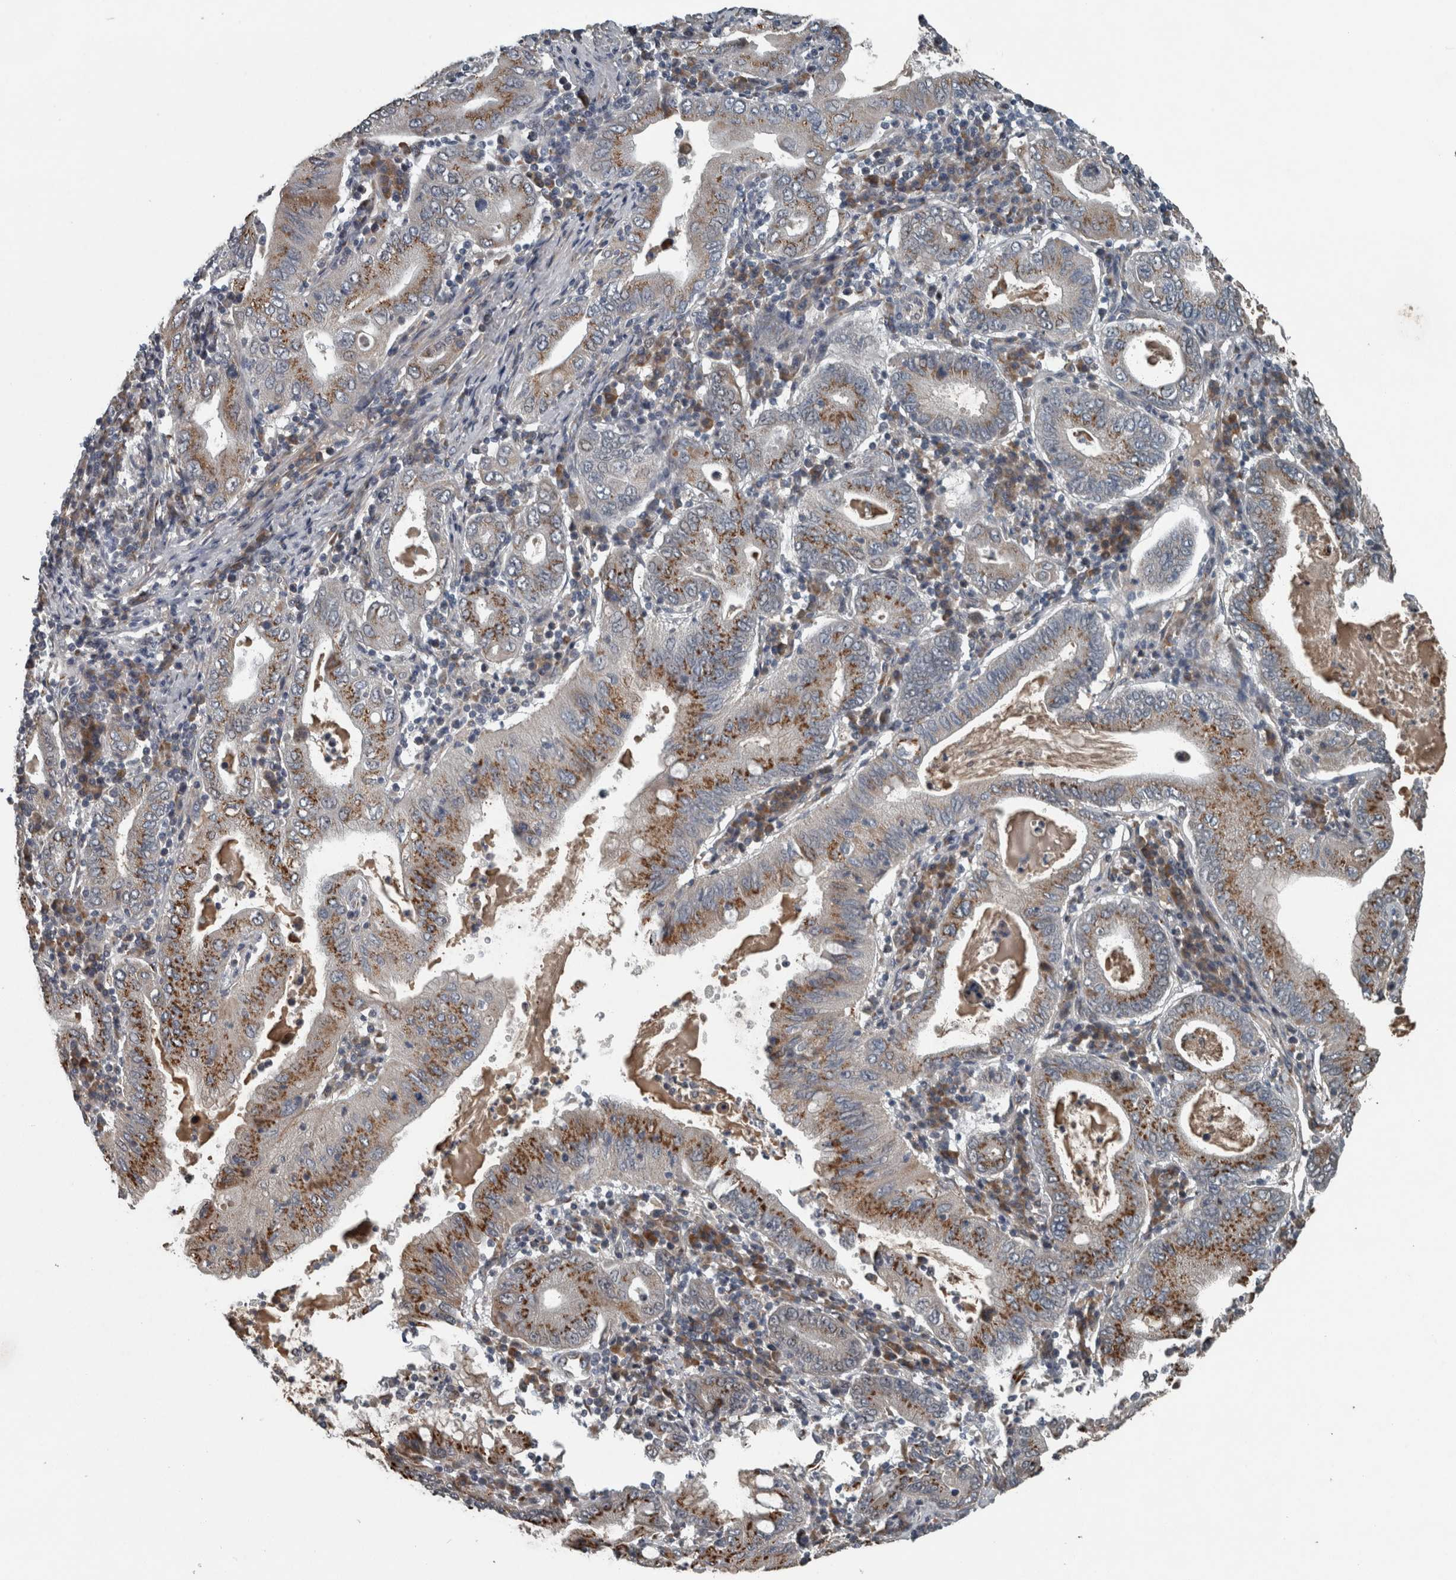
{"staining": {"intensity": "moderate", "quantity": ">75%", "location": "cytoplasmic/membranous"}, "tissue": "stomach cancer", "cell_type": "Tumor cells", "image_type": "cancer", "snomed": [{"axis": "morphology", "description": "Normal tissue, NOS"}, {"axis": "morphology", "description": "Adenocarcinoma, NOS"}, {"axis": "topography", "description": "Esophagus"}, {"axis": "topography", "description": "Stomach, upper"}, {"axis": "topography", "description": "Peripheral nerve tissue"}], "caption": "Immunohistochemistry (IHC) of stomach adenocarcinoma demonstrates medium levels of moderate cytoplasmic/membranous expression in about >75% of tumor cells.", "gene": "ZNF345", "patient": {"sex": "male", "age": 62}}